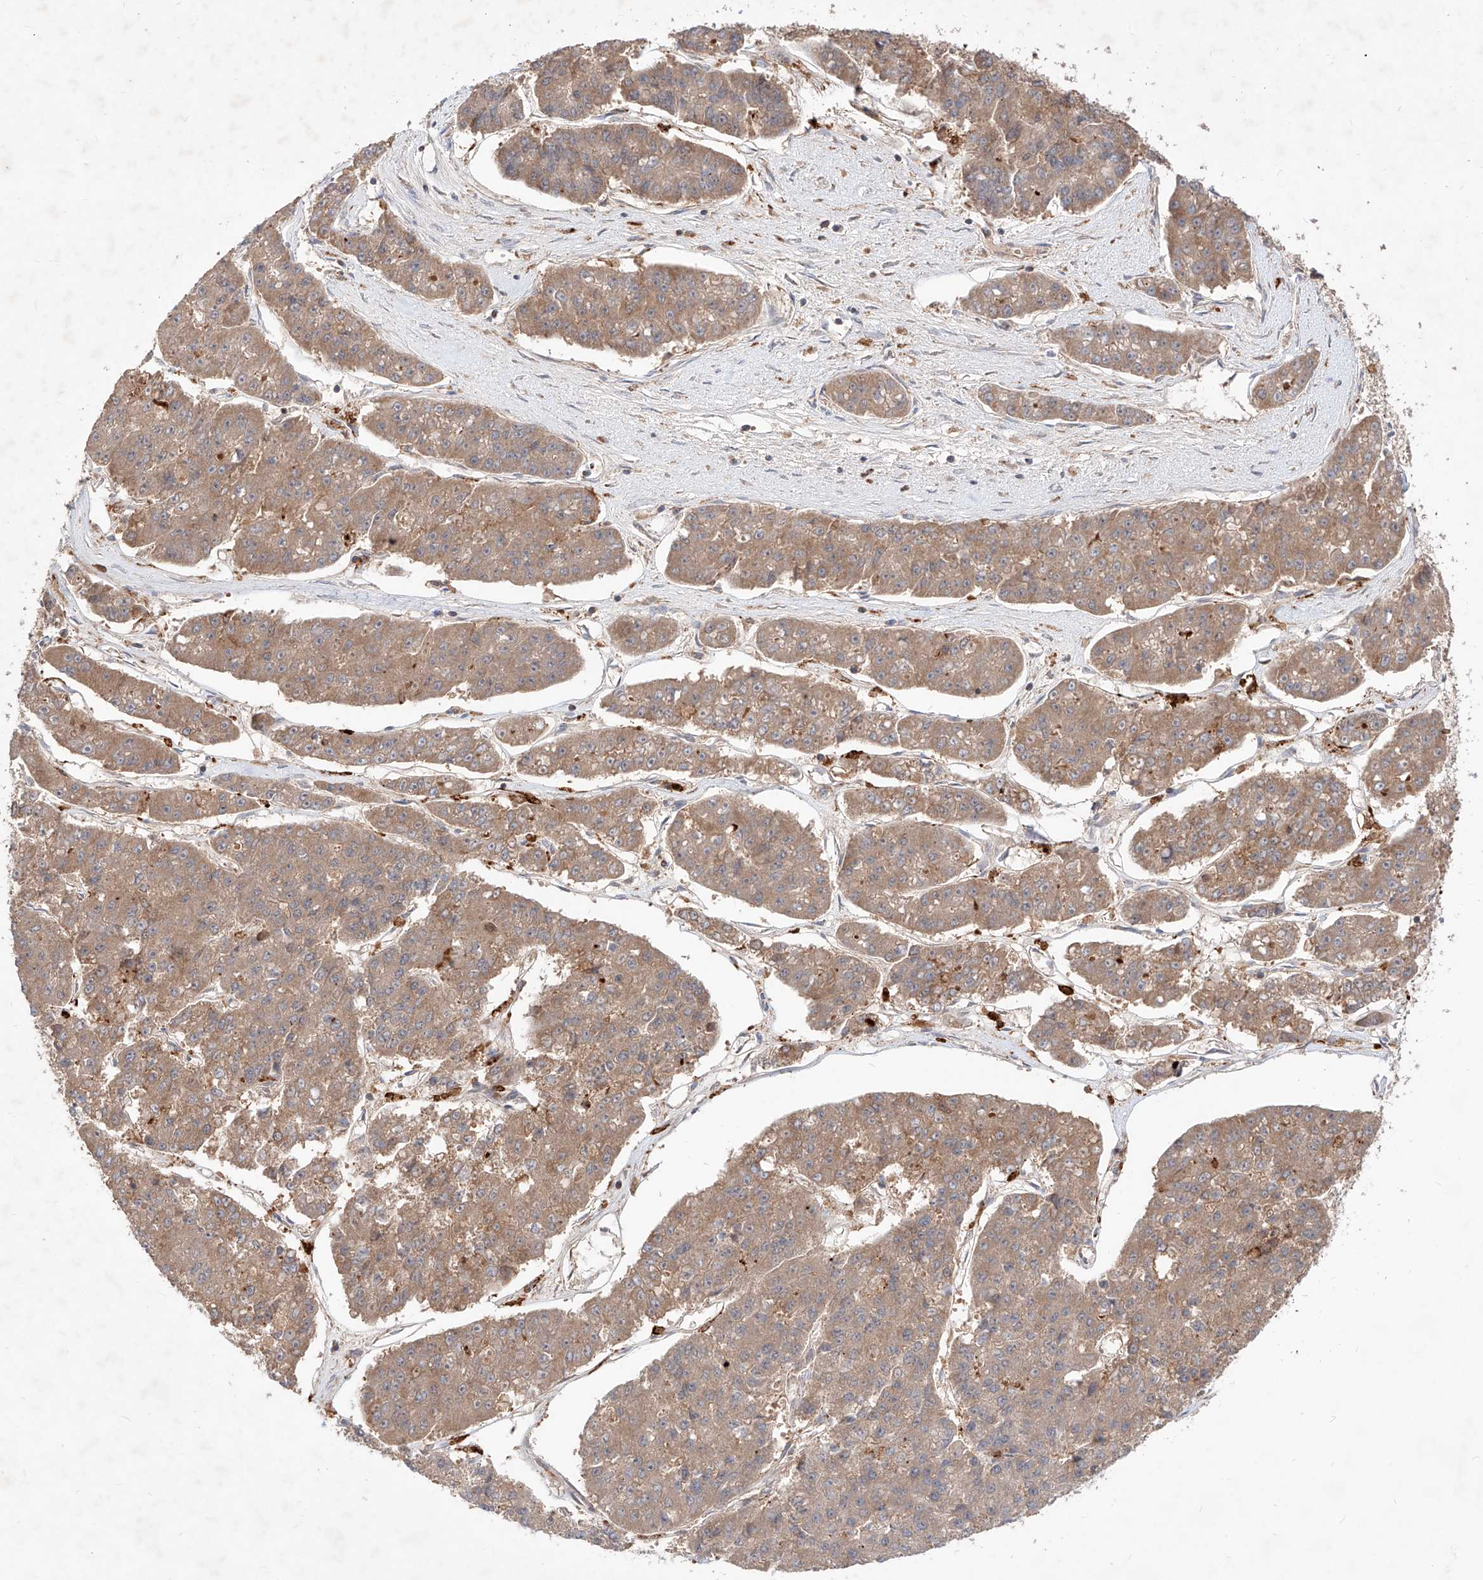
{"staining": {"intensity": "moderate", "quantity": ">75%", "location": "cytoplasmic/membranous"}, "tissue": "pancreatic cancer", "cell_type": "Tumor cells", "image_type": "cancer", "snomed": [{"axis": "morphology", "description": "Adenocarcinoma, NOS"}, {"axis": "topography", "description": "Pancreas"}], "caption": "A brown stain highlights moderate cytoplasmic/membranous staining of a protein in human adenocarcinoma (pancreatic) tumor cells. (IHC, brightfield microscopy, high magnification).", "gene": "TSNAX", "patient": {"sex": "male", "age": 50}}